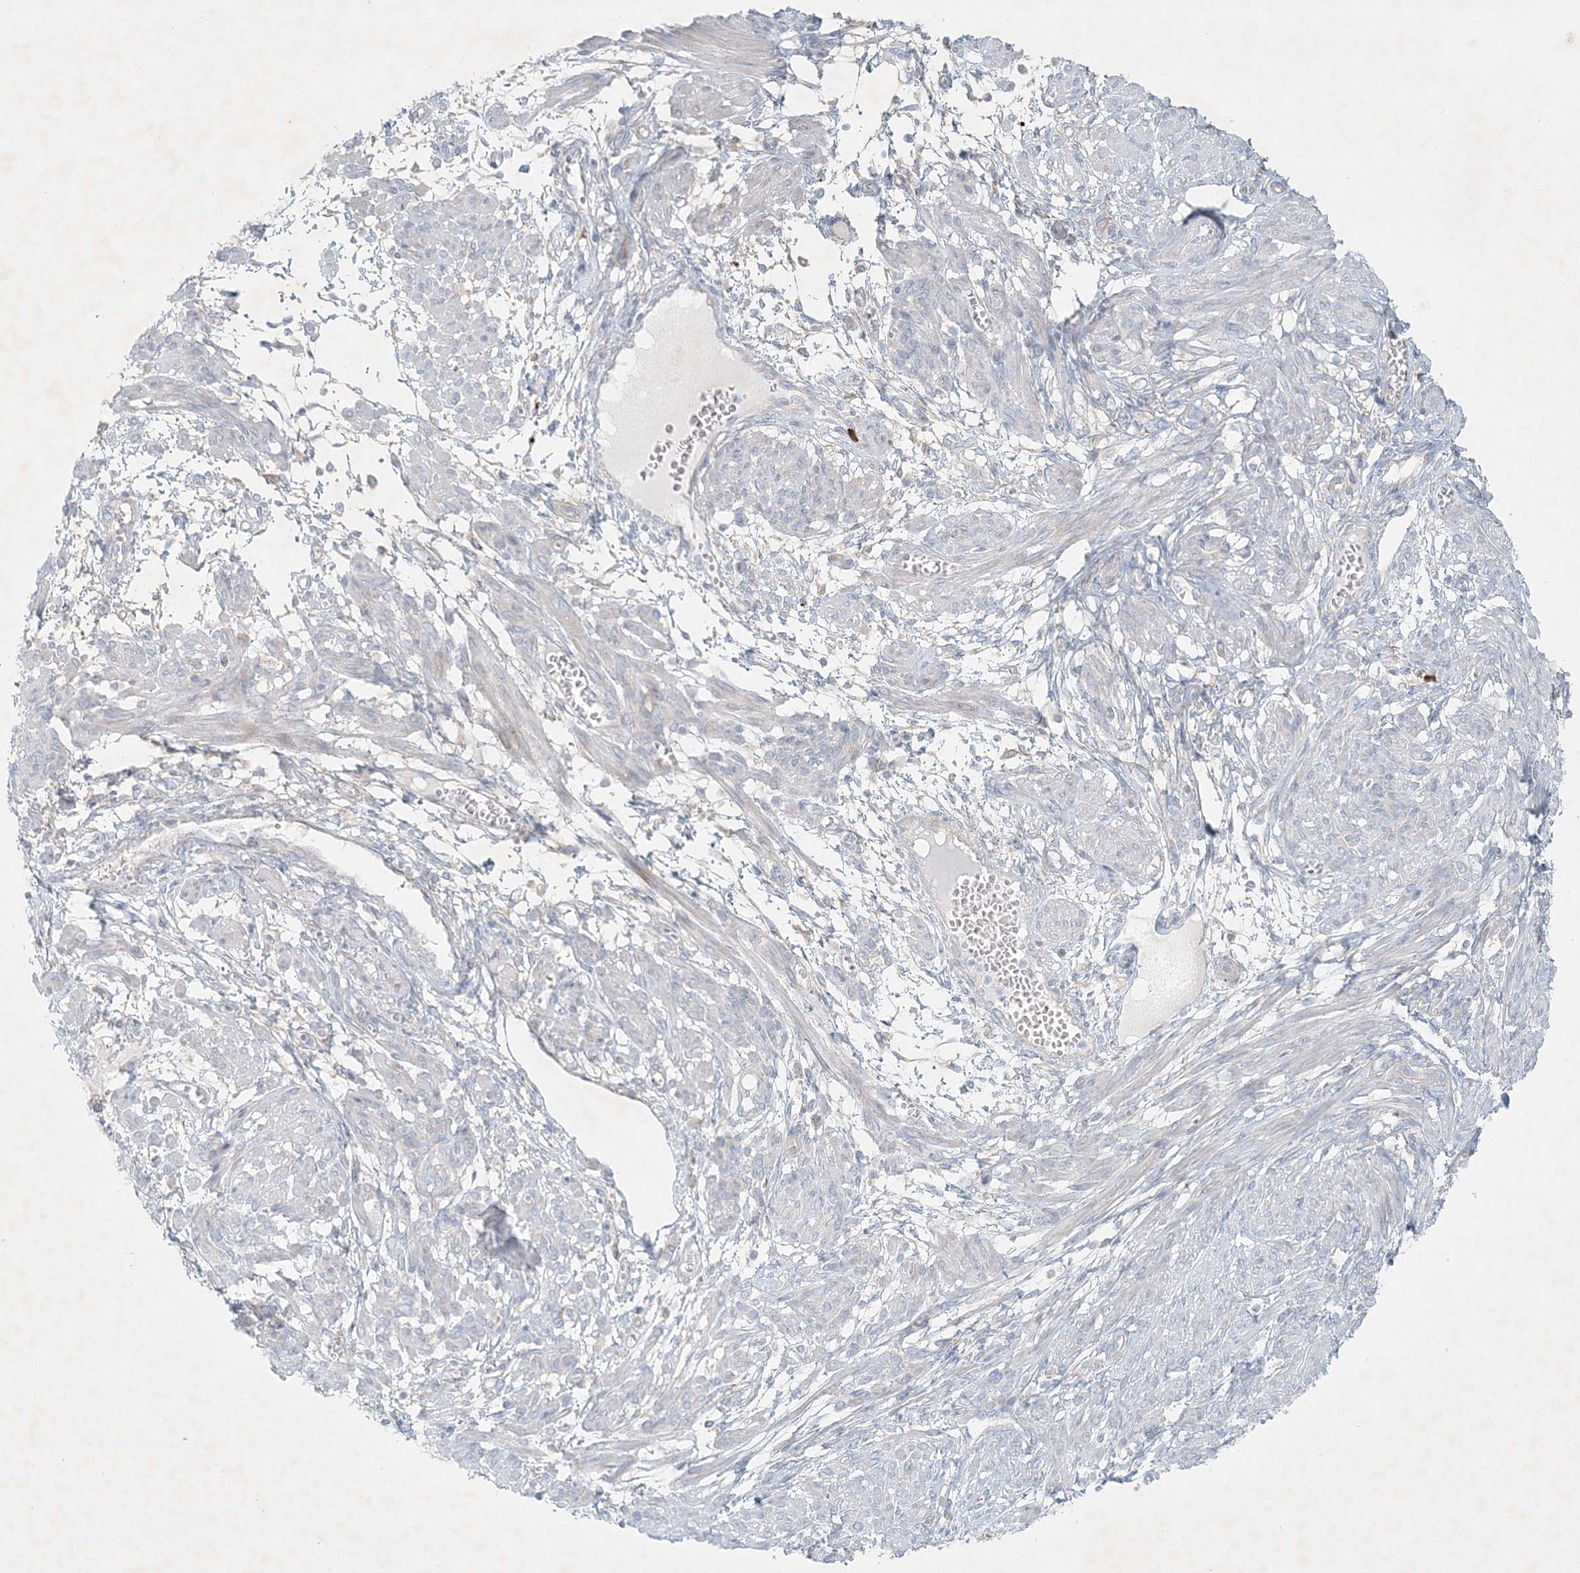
{"staining": {"intensity": "negative", "quantity": "none", "location": "none"}, "tissue": "smooth muscle", "cell_type": "Smooth muscle cells", "image_type": "normal", "snomed": [{"axis": "morphology", "description": "Normal tissue, NOS"}, {"axis": "topography", "description": "Smooth muscle"}], "caption": "DAB (3,3'-diaminobenzidine) immunohistochemical staining of unremarkable human smooth muscle reveals no significant expression in smooth muscle cells. (Brightfield microscopy of DAB (3,3'-diaminobenzidine) IHC at high magnification).", "gene": "STK11IP", "patient": {"sex": "female", "age": 39}}